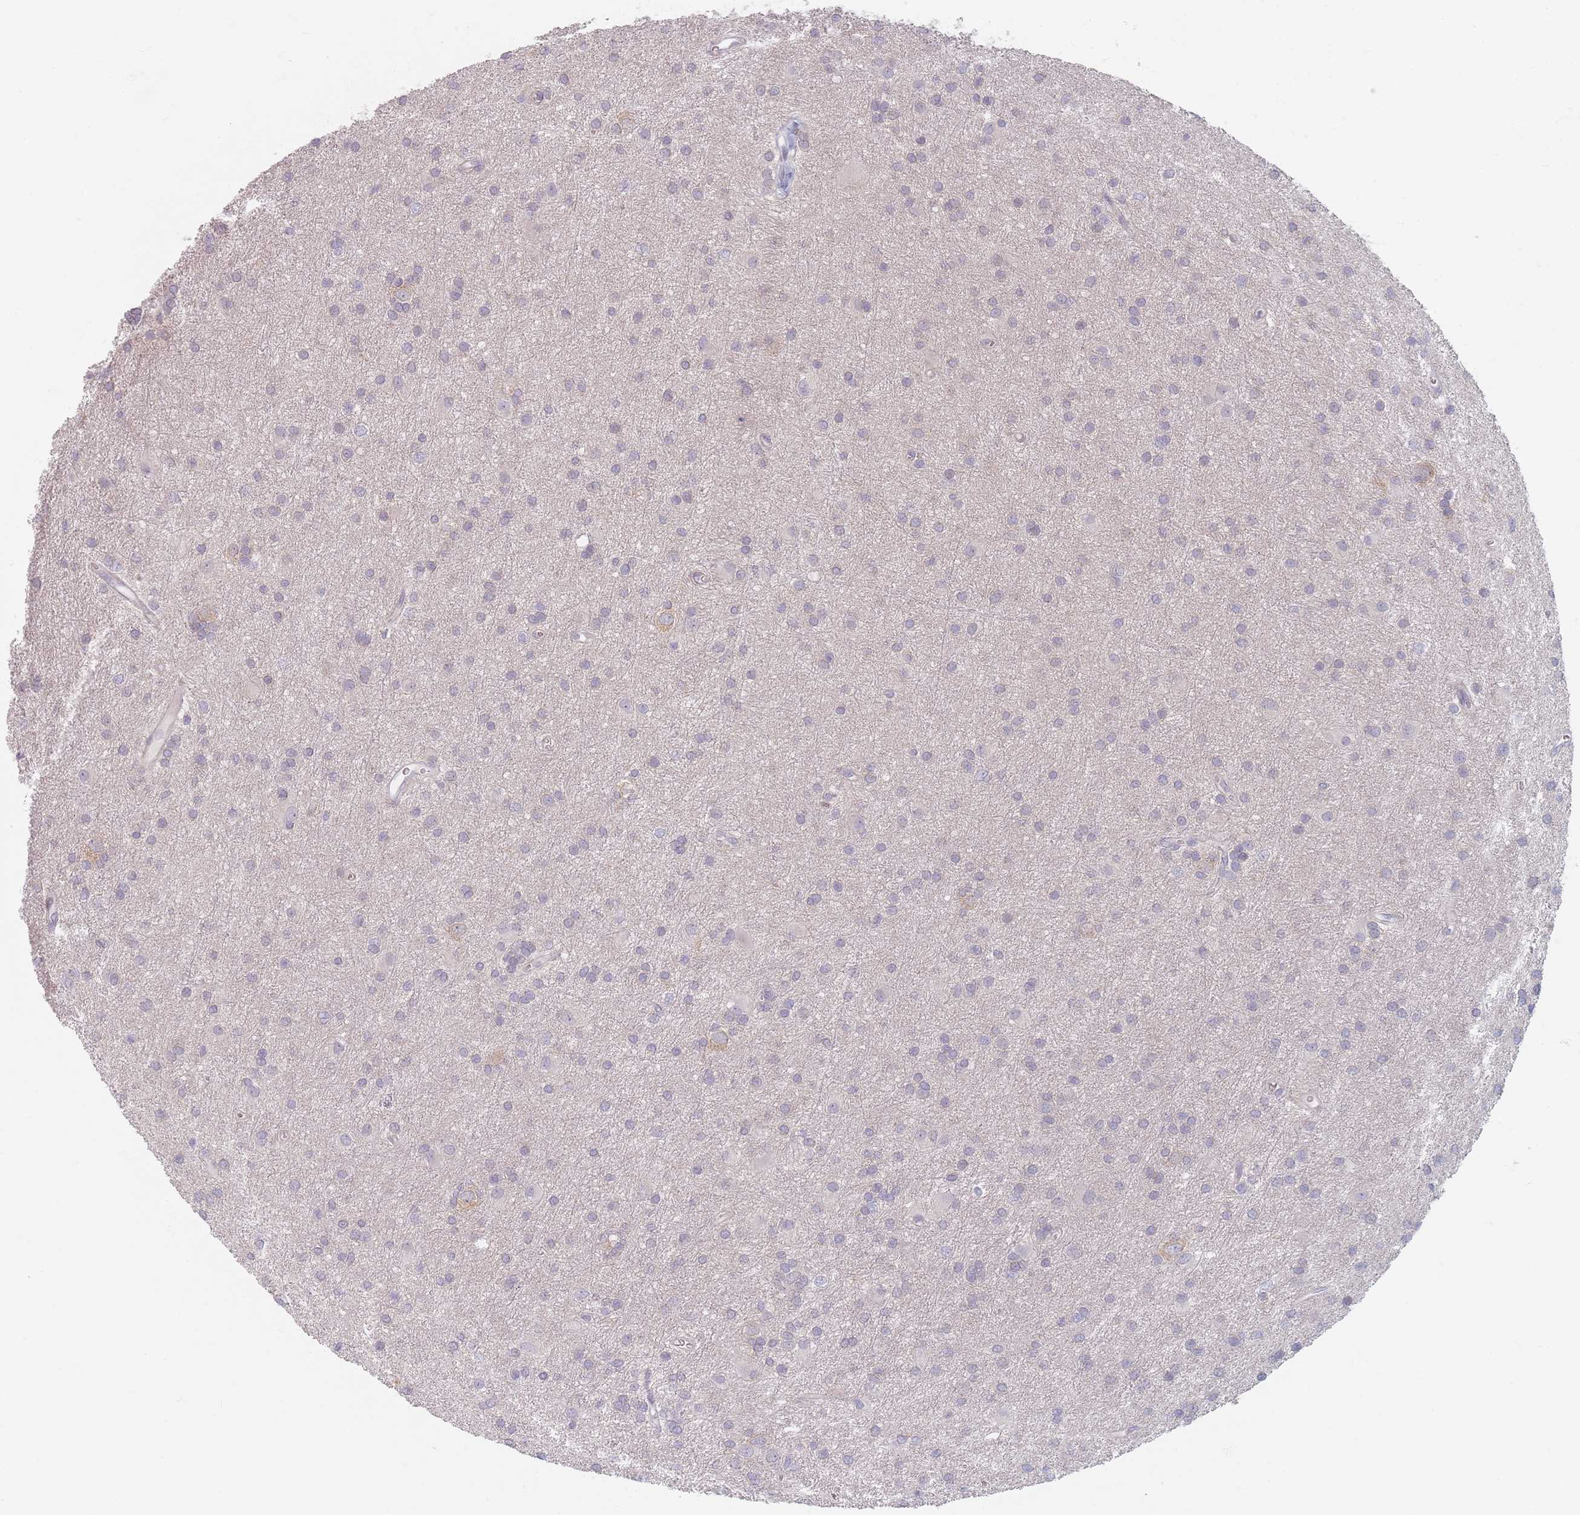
{"staining": {"intensity": "negative", "quantity": "none", "location": "none"}, "tissue": "glioma", "cell_type": "Tumor cells", "image_type": "cancer", "snomed": [{"axis": "morphology", "description": "Glioma, malignant, High grade"}, {"axis": "topography", "description": "Brain"}], "caption": "Protein analysis of glioma exhibits no significant positivity in tumor cells.", "gene": "TMOD1", "patient": {"sex": "female", "age": 50}}